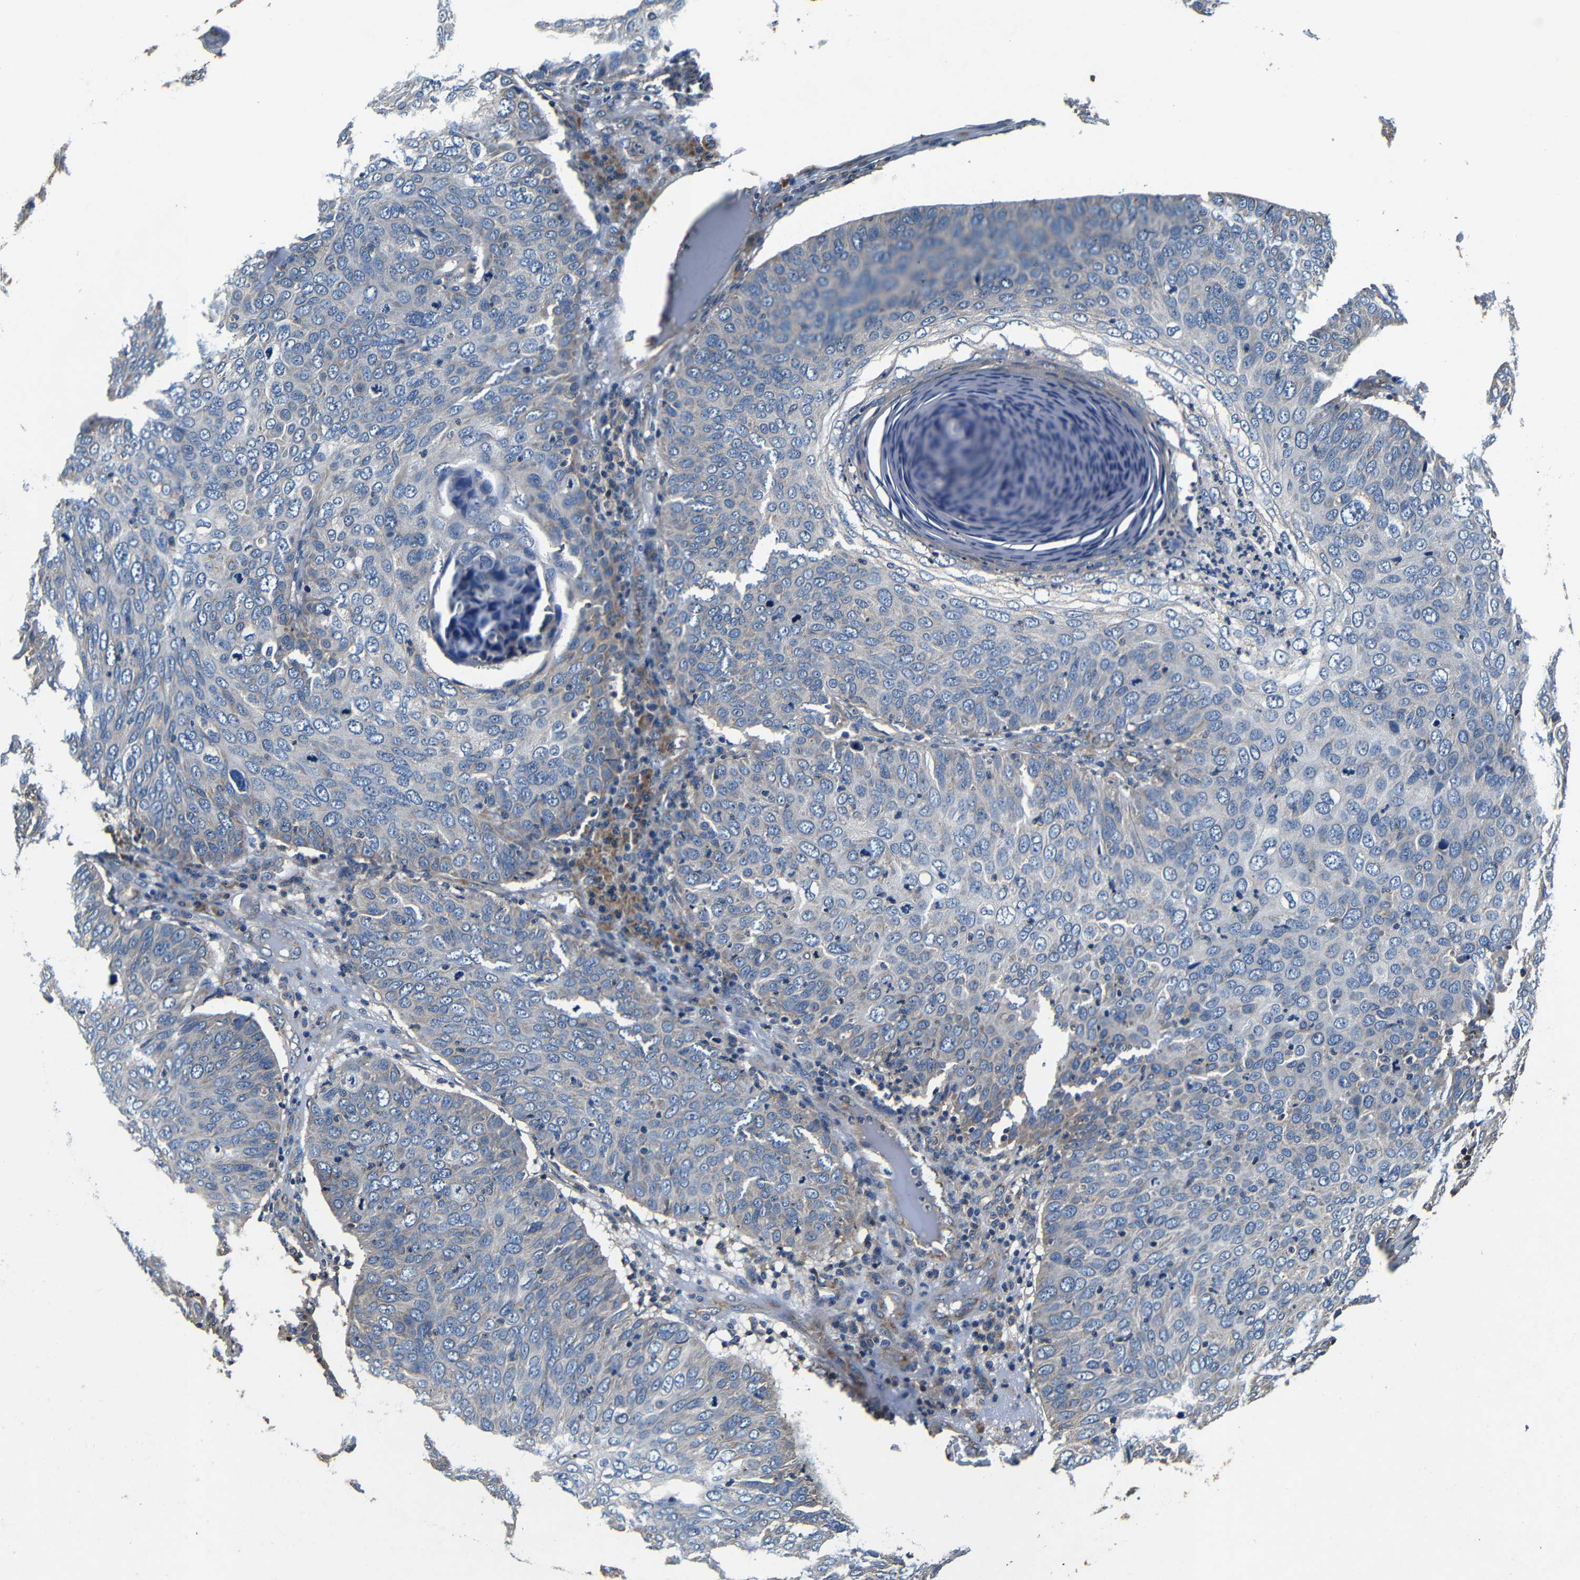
{"staining": {"intensity": "weak", "quantity": "<25%", "location": "cytoplasmic/membranous"}, "tissue": "skin cancer", "cell_type": "Tumor cells", "image_type": "cancer", "snomed": [{"axis": "morphology", "description": "Squamous cell carcinoma, NOS"}, {"axis": "topography", "description": "Skin"}], "caption": "Immunohistochemistry histopathology image of neoplastic tissue: human skin squamous cell carcinoma stained with DAB displays no significant protein expression in tumor cells.", "gene": "MTX1", "patient": {"sex": "male", "age": 87}}